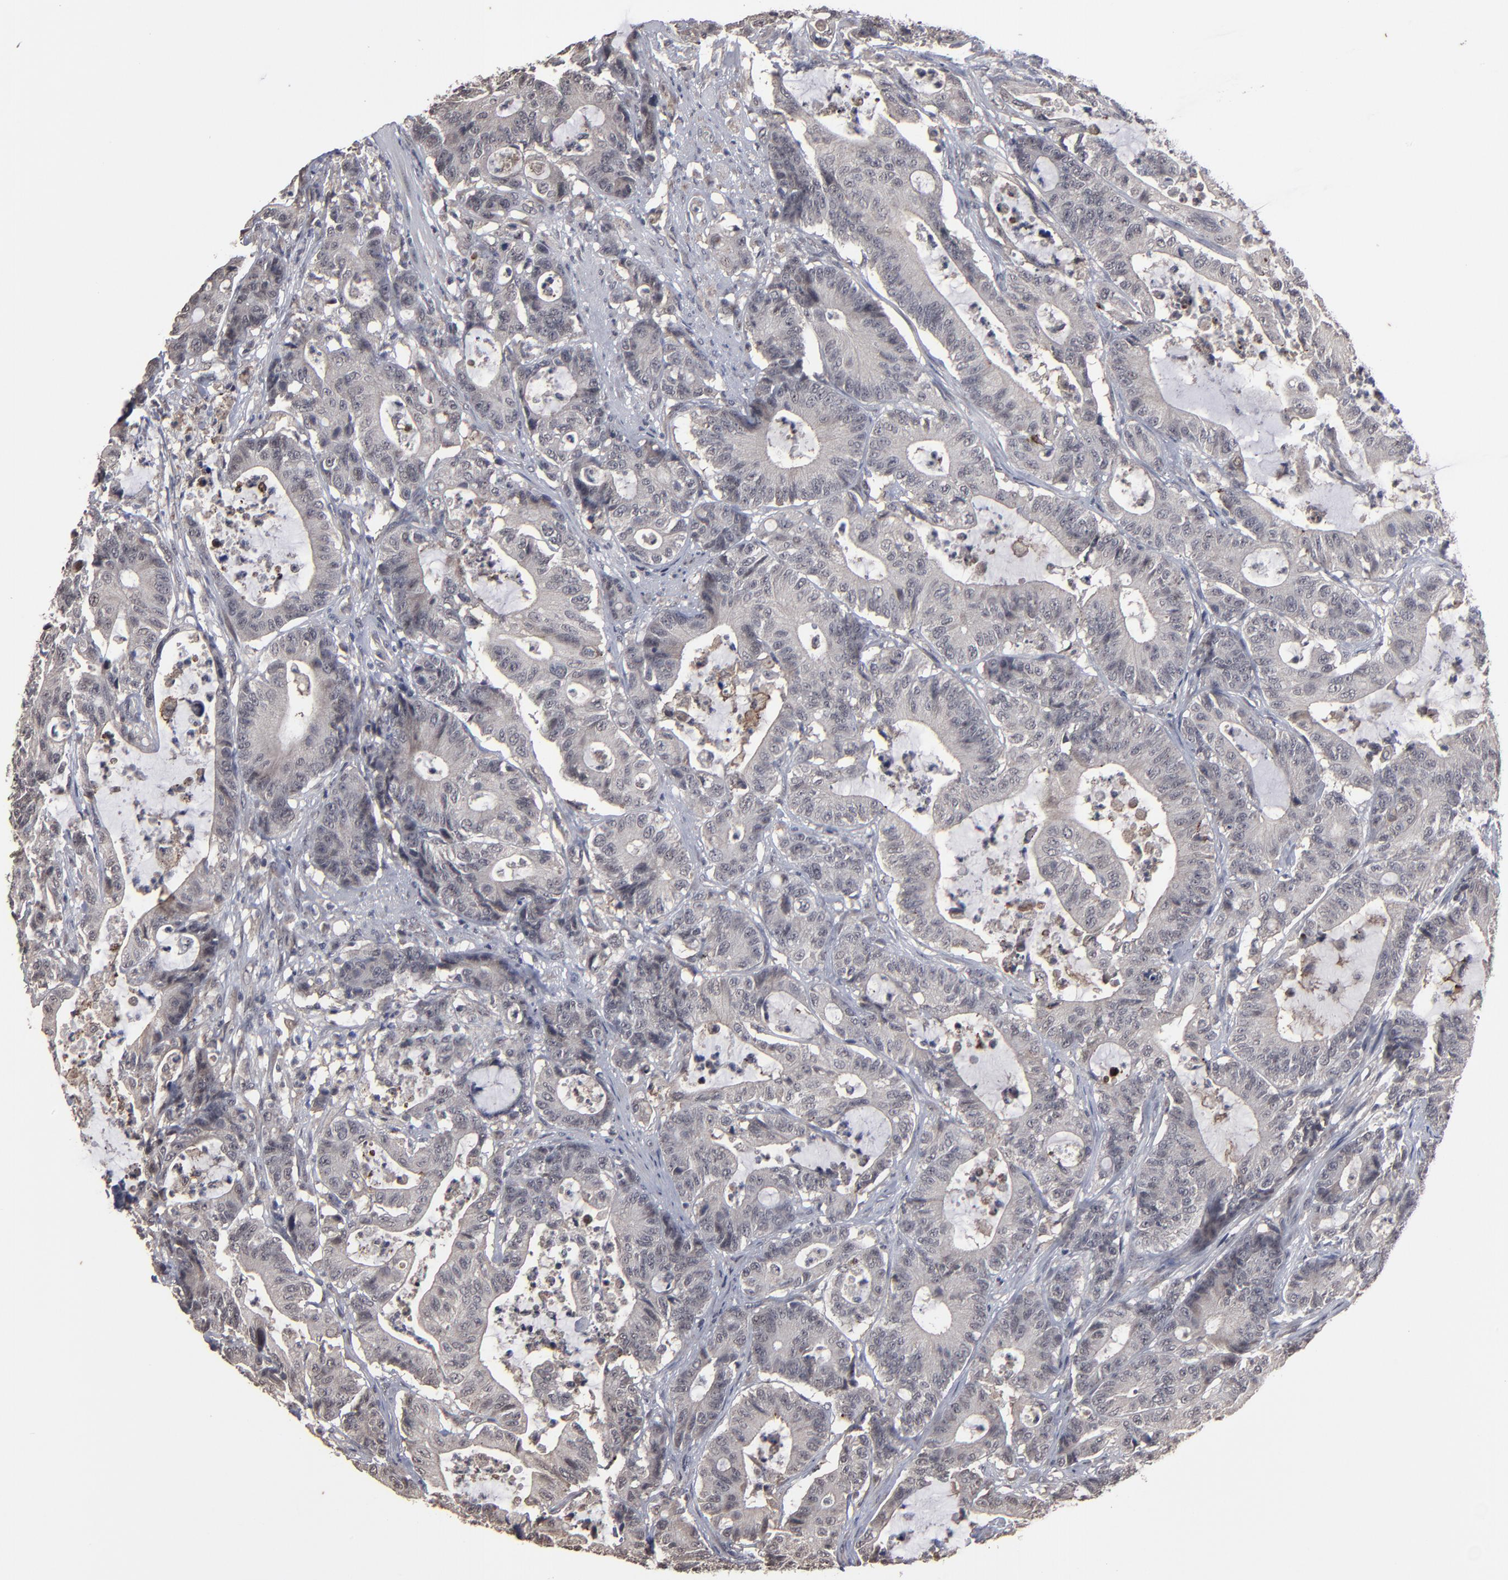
{"staining": {"intensity": "weak", "quantity": "25%-75%", "location": "cytoplasmic/membranous"}, "tissue": "colorectal cancer", "cell_type": "Tumor cells", "image_type": "cancer", "snomed": [{"axis": "morphology", "description": "Adenocarcinoma, NOS"}, {"axis": "topography", "description": "Colon"}], "caption": "Colorectal adenocarcinoma stained with DAB immunohistochemistry displays low levels of weak cytoplasmic/membranous expression in approximately 25%-75% of tumor cells.", "gene": "SLC22A17", "patient": {"sex": "female", "age": 84}}